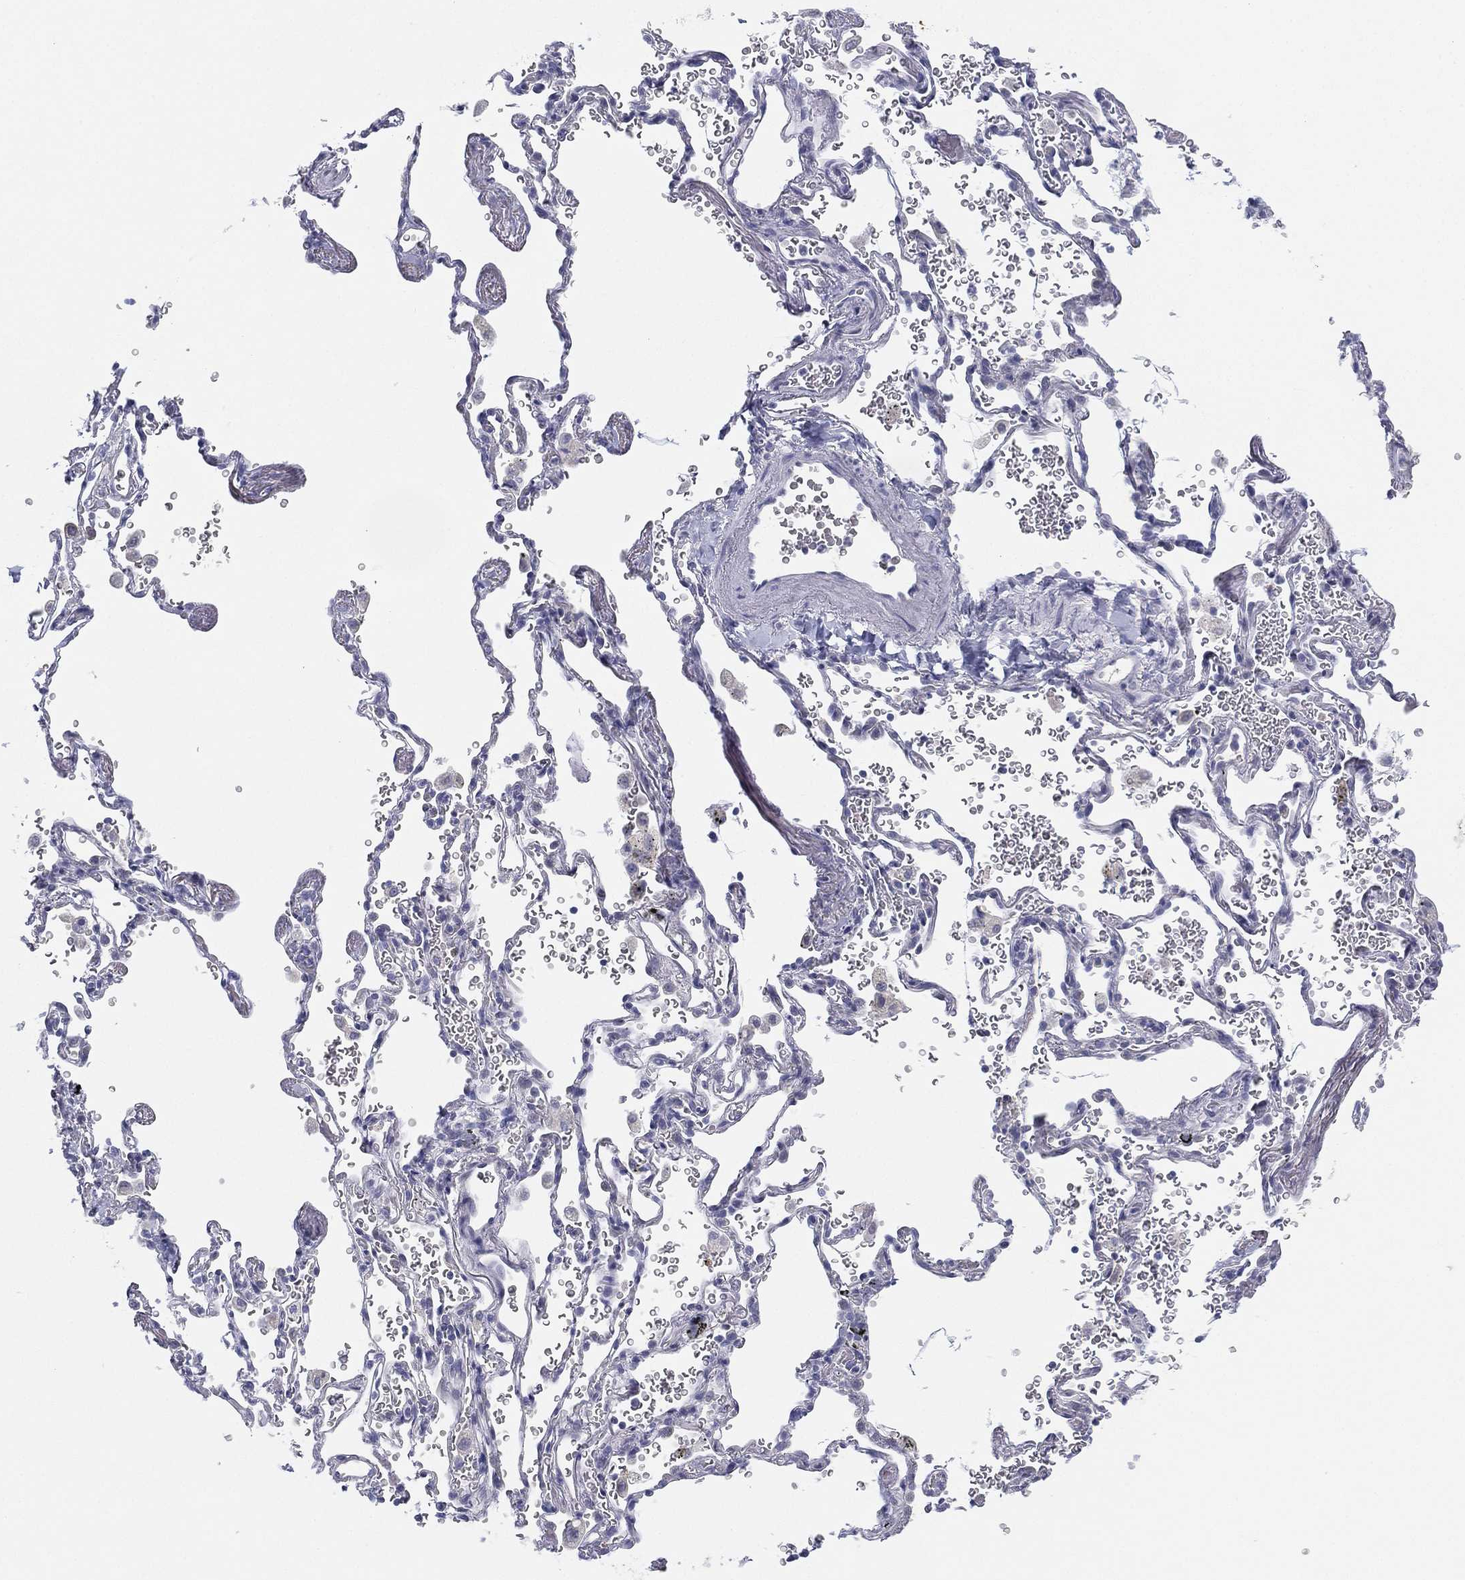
{"staining": {"intensity": "negative", "quantity": "none", "location": "none"}, "tissue": "soft tissue", "cell_type": "Fibroblasts", "image_type": "normal", "snomed": [{"axis": "morphology", "description": "Normal tissue, NOS"}, {"axis": "morphology", "description": "Adenocarcinoma, NOS"}, {"axis": "topography", "description": "Cartilage tissue"}, {"axis": "topography", "description": "Lung"}], "caption": "Immunohistochemistry (IHC) histopathology image of unremarkable soft tissue: soft tissue stained with DAB shows no significant protein expression in fibroblasts.", "gene": "MLF1", "patient": {"sex": "male", "age": 59}}